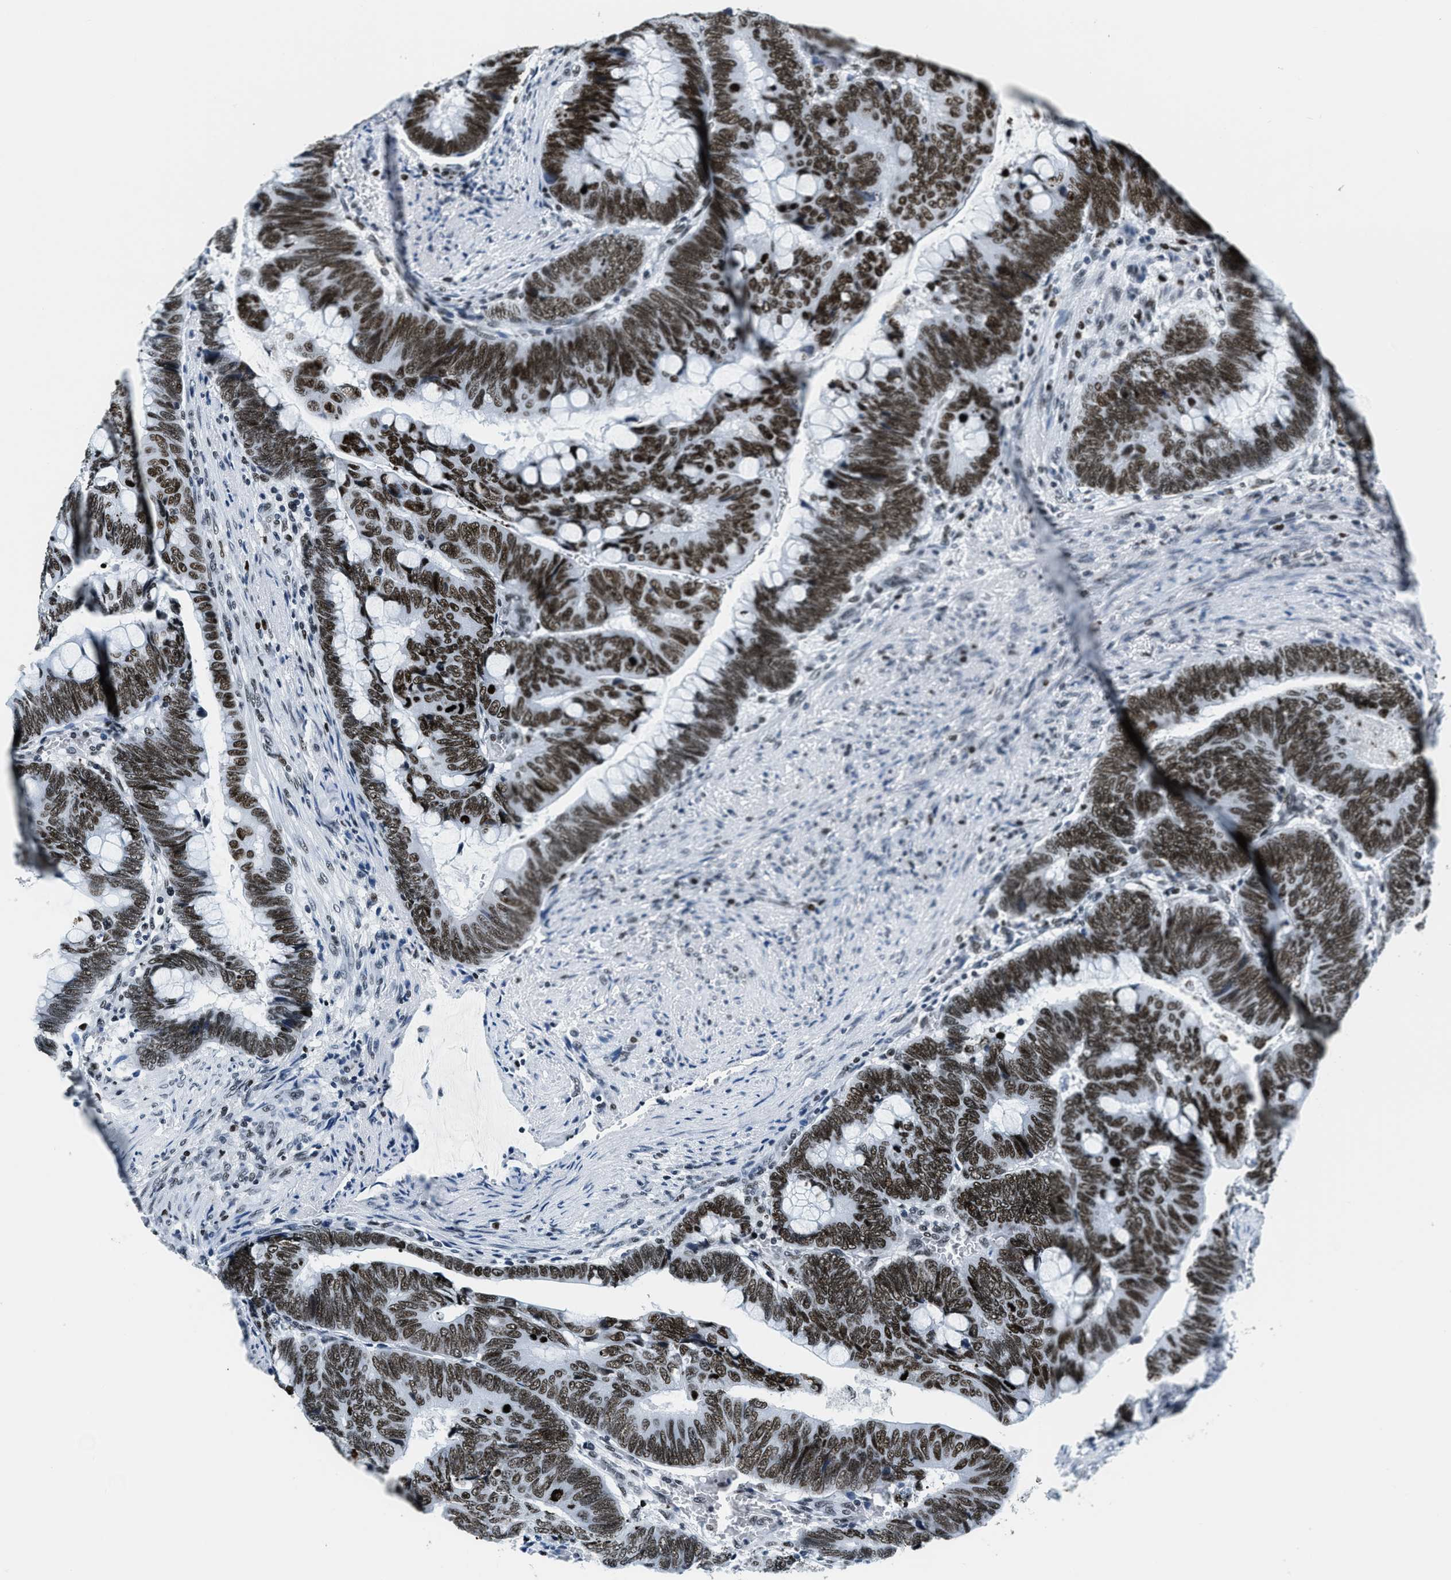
{"staining": {"intensity": "strong", "quantity": ">75%", "location": "nuclear"}, "tissue": "colorectal cancer", "cell_type": "Tumor cells", "image_type": "cancer", "snomed": [{"axis": "morphology", "description": "Normal tissue, NOS"}, {"axis": "morphology", "description": "Adenocarcinoma, NOS"}, {"axis": "topography", "description": "Rectum"}, {"axis": "topography", "description": "Peripheral nerve tissue"}], "caption": "This micrograph displays colorectal adenocarcinoma stained with immunohistochemistry (IHC) to label a protein in brown. The nuclear of tumor cells show strong positivity for the protein. Nuclei are counter-stained blue.", "gene": "TOP1", "patient": {"sex": "male", "age": 92}}